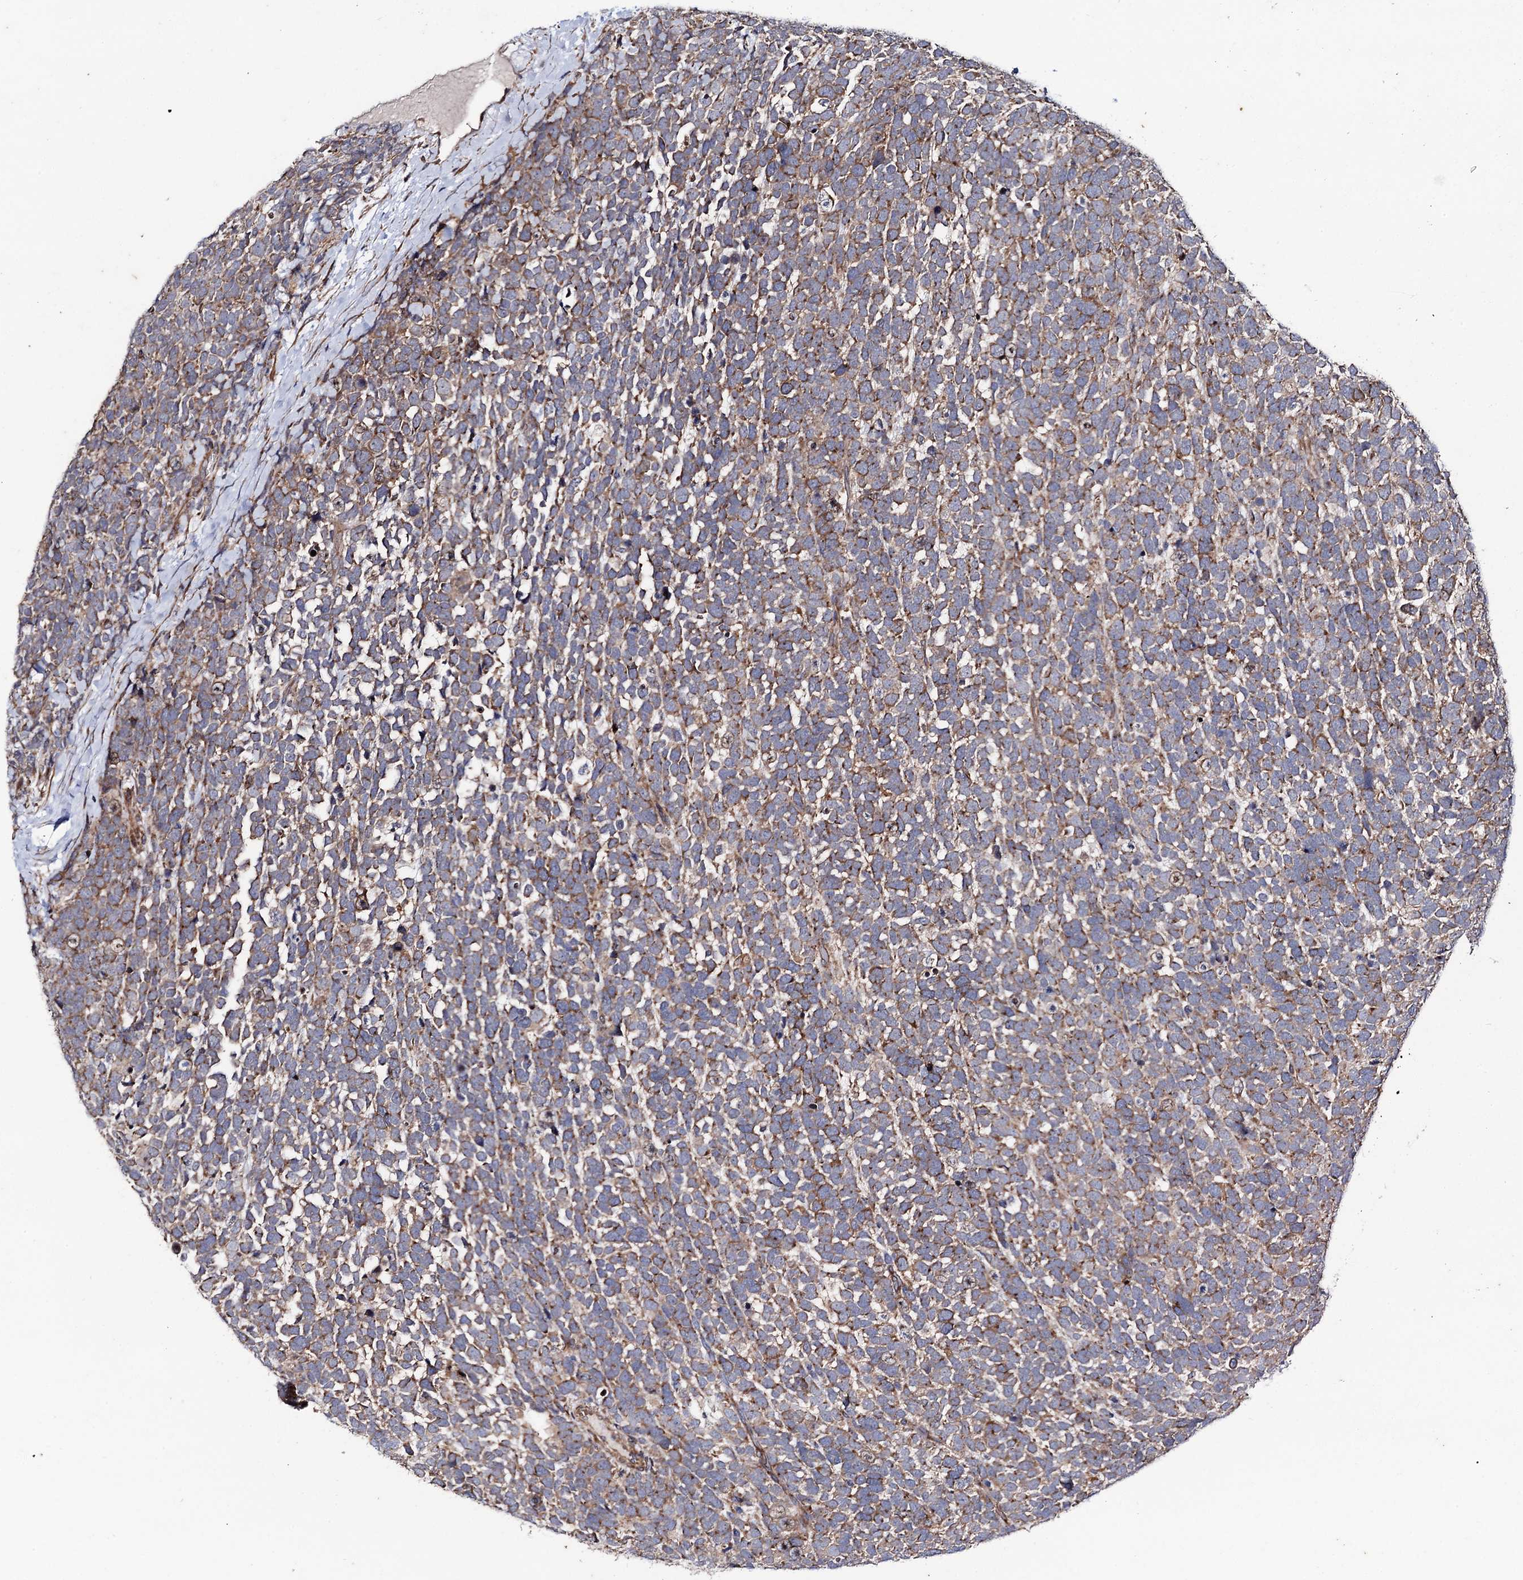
{"staining": {"intensity": "moderate", "quantity": "25%-75%", "location": "cytoplasmic/membranous"}, "tissue": "urothelial cancer", "cell_type": "Tumor cells", "image_type": "cancer", "snomed": [{"axis": "morphology", "description": "Urothelial carcinoma, High grade"}, {"axis": "topography", "description": "Urinary bladder"}], "caption": "An immunohistochemistry (IHC) histopathology image of neoplastic tissue is shown. Protein staining in brown shows moderate cytoplasmic/membranous positivity in urothelial carcinoma (high-grade) within tumor cells. Using DAB (brown) and hematoxylin (blue) stains, captured at high magnification using brightfield microscopy.", "gene": "DYDC1", "patient": {"sex": "female", "age": 82}}